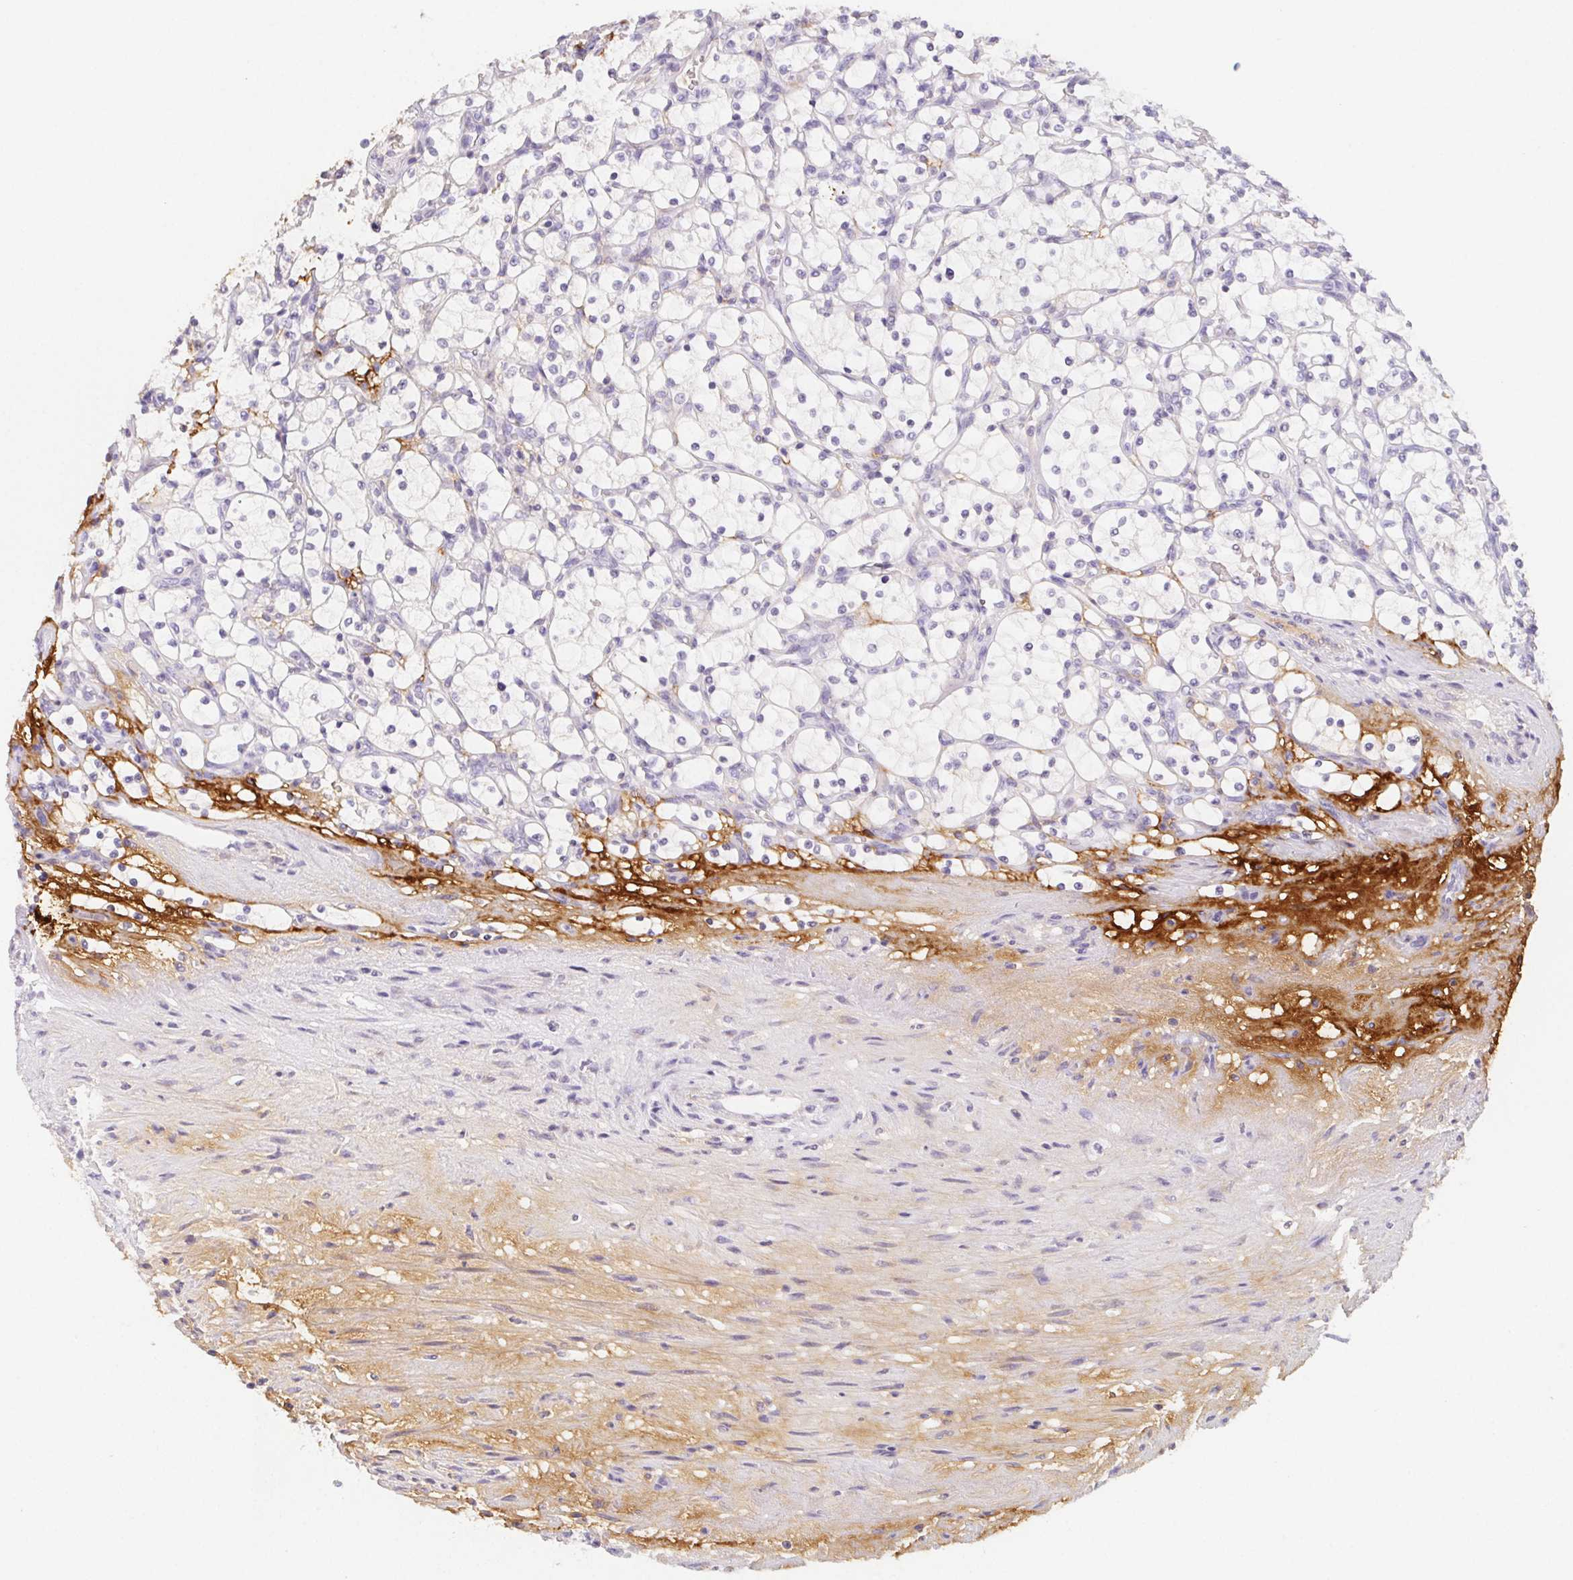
{"staining": {"intensity": "negative", "quantity": "none", "location": "none"}, "tissue": "renal cancer", "cell_type": "Tumor cells", "image_type": "cancer", "snomed": [{"axis": "morphology", "description": "Adenocarcinoma, NOS"}, {"axis": "topography", "description": "Kidney"}], "caption": "This is an immunohistochemistry micrograph of adenocarcinoma (renal). There is no staining in tumor cells.", "gene": "ITIH2", "patient": {"sex": "female", "age": 69}}